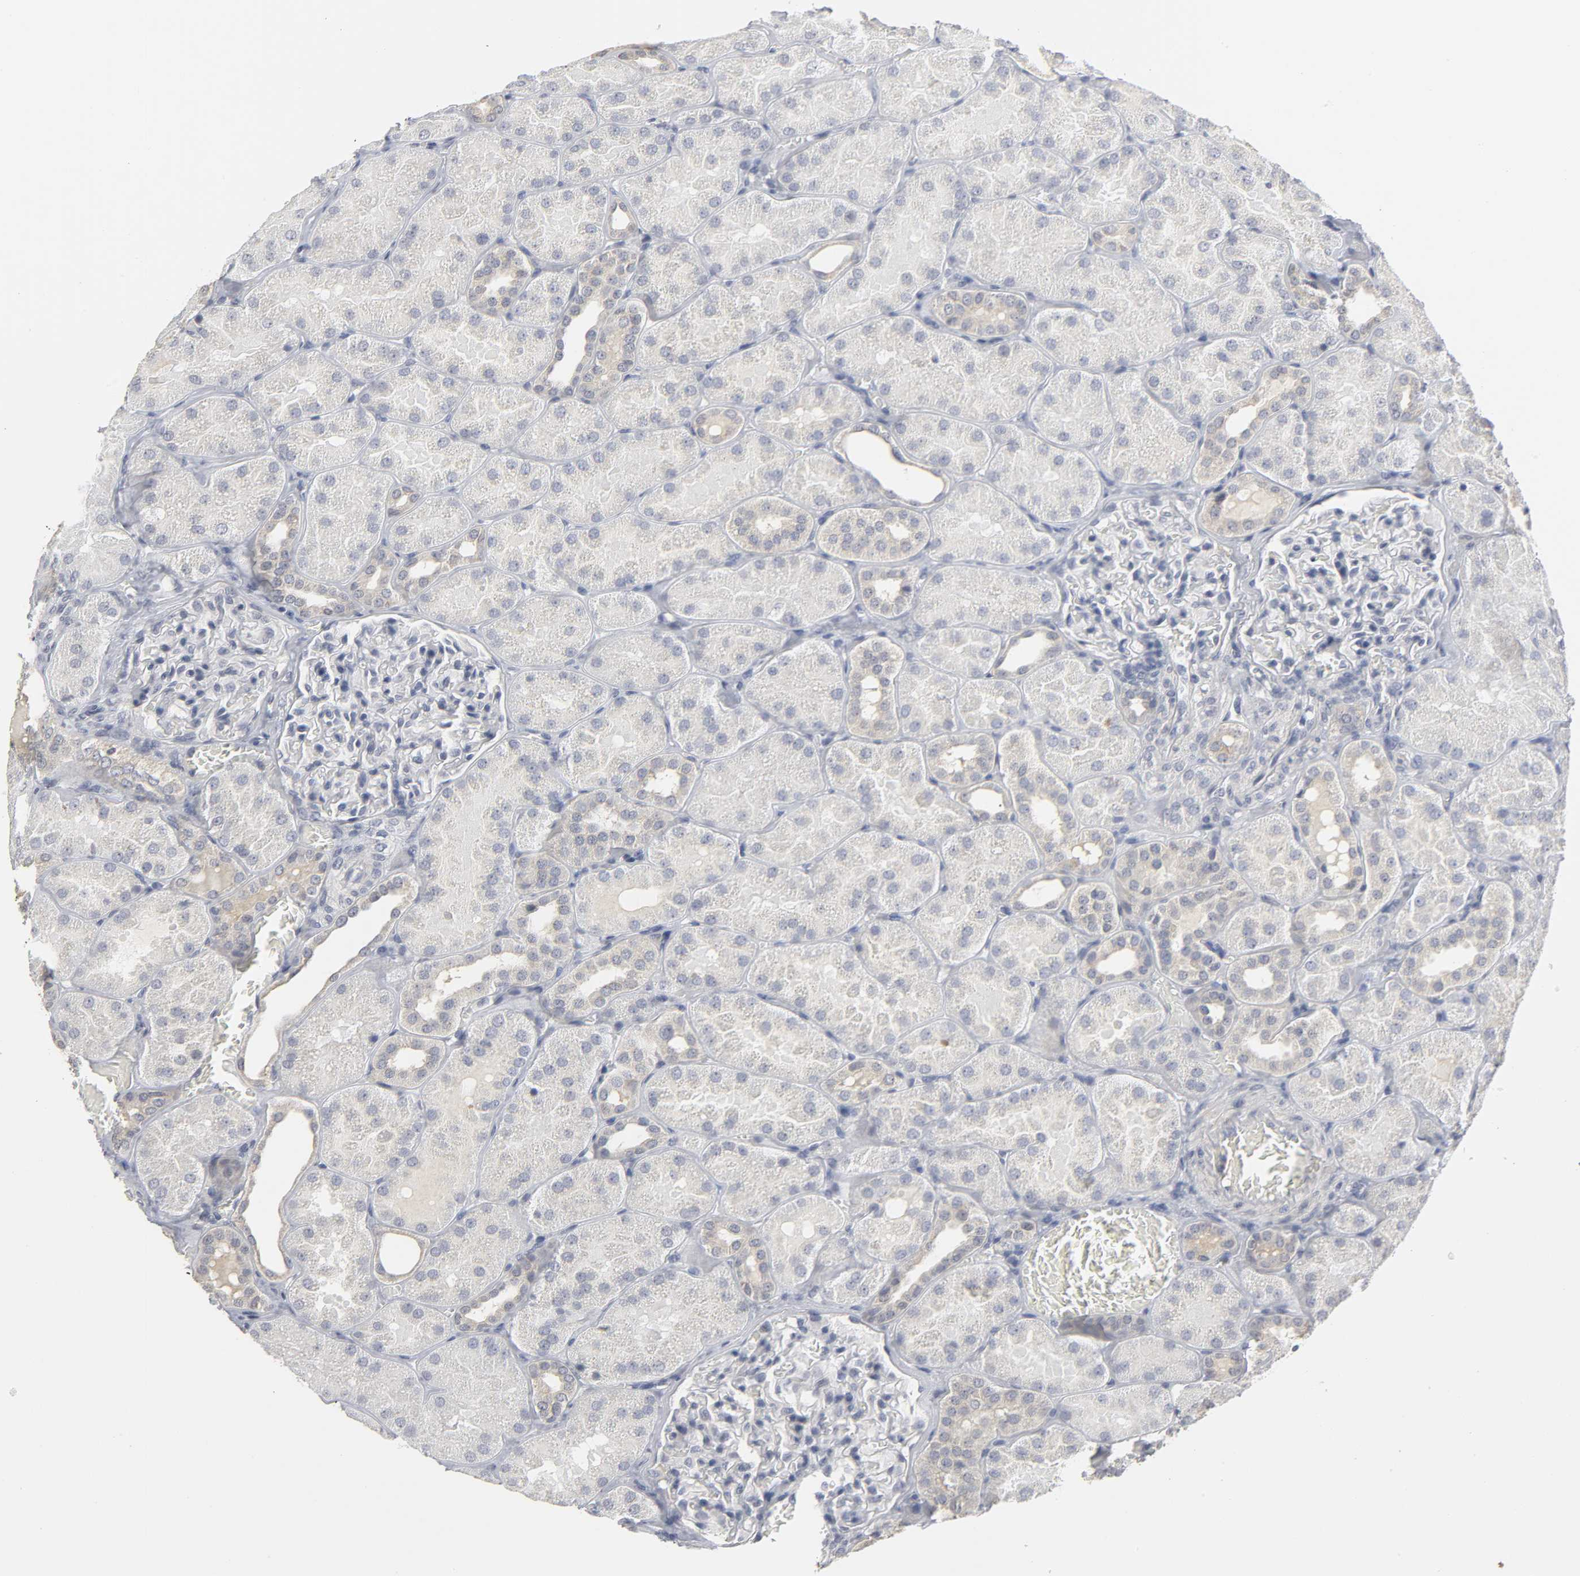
{"staining": {"intensity": "negative", "quantity": "none", "location": "none"}, "tissue": "kidney", "cell_type": "Cells in glomeruli", "image_type": "normal", "snomed": [{"axis": "morphology", "description": "Normal tissue, NOS"}, {"axis": "topography", "description": "Kidney"}], "caption": "Immunohistochemistry (IHC) photomicrograph of normal kidney stained for a protein (brown), which demonstrates no expression in cells in glomeruli.", "gene": "TCAP", "patient": {"sex": "male", "age": 28}}